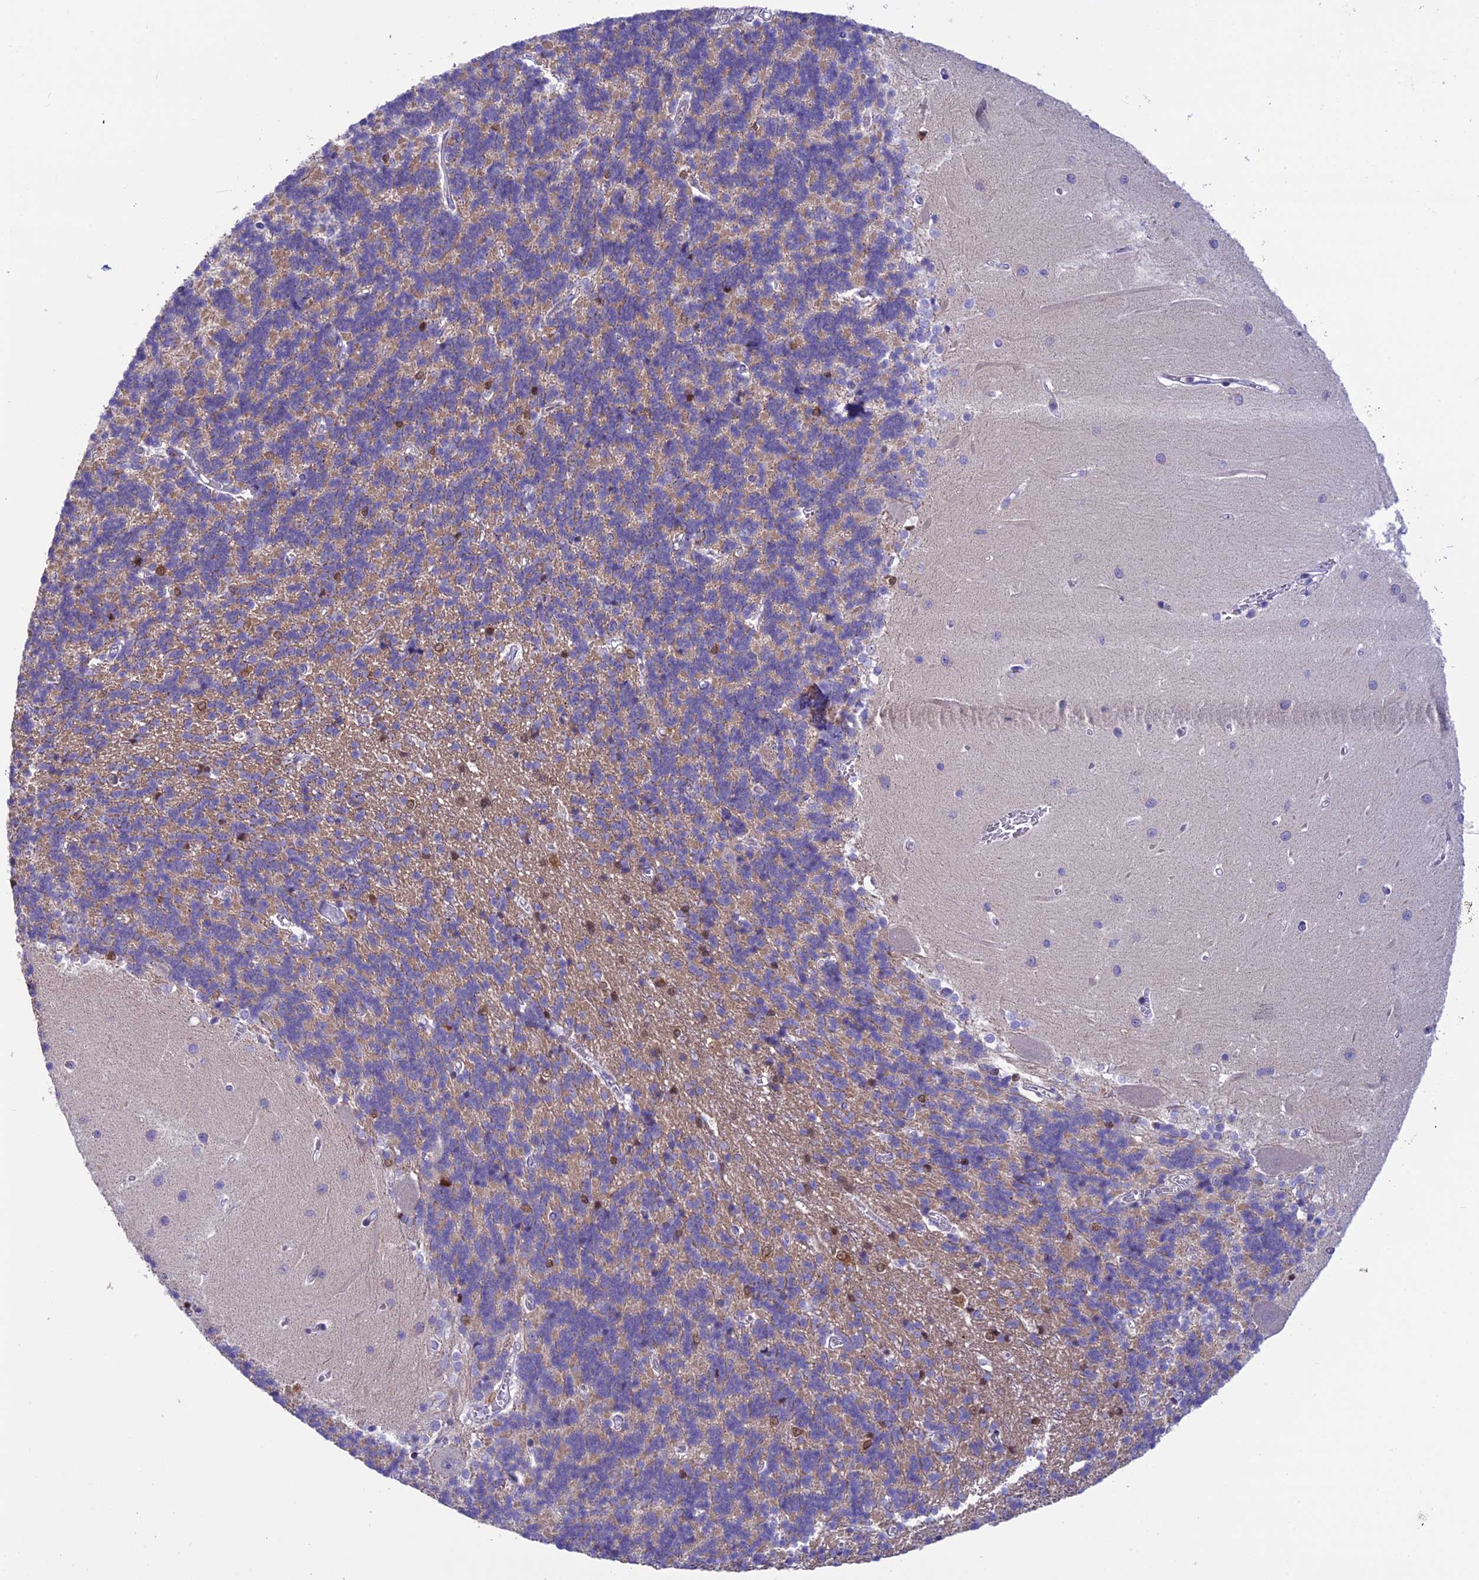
{"staining": {"intensity": "negative", "quantity": "none", "location": "none"}, "tissue": "cerebellum", "cell_type": "Cells in granular layer", "image_type": "normal", "snomed": [{"axis": "morphology", "description": "Normal tissue, NOS"}, {"axis": "topography", "description": "Cerebellum"}], "caption": "A photomicrograph of human cerebellum is negative for staining in cells in granular layer. Brightfield microscopy of immunohistochemistry stained with DAB (3,3'-diaminobenzidine) (brown) and hematoxylin (blue), captured at high magnification.", "gene": "IGSF6", "patient": {"sex": "male", "age": 37}}